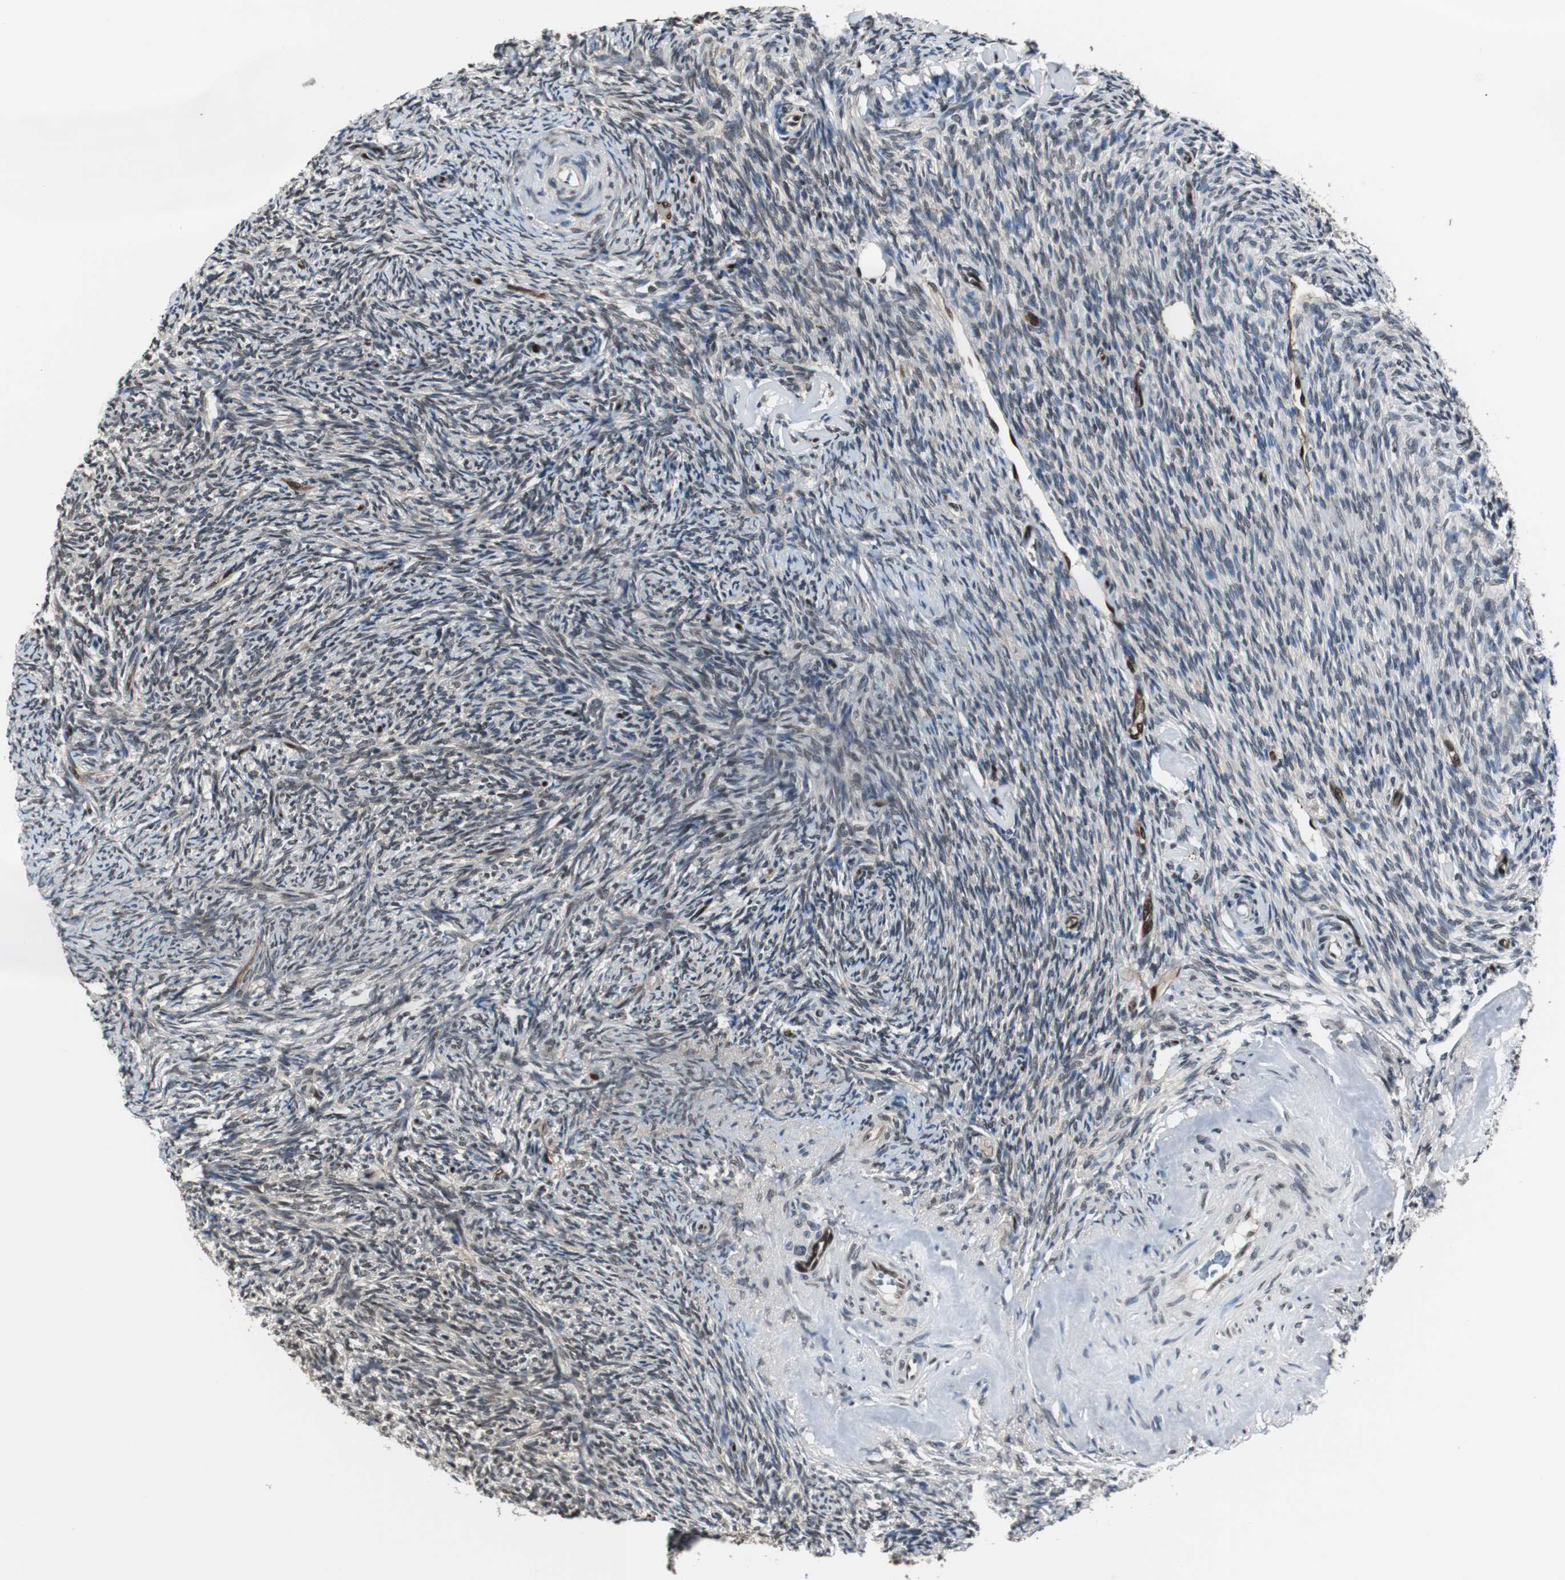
{"staining": {"intensity": "negative", "quantity": "none", "location": "none"}, "tissue": "ovary", "cell_type": "Ovarian stroma cells", "image_type": "normal", "snomed": [{"axis": "morphology", "description": "Normal tissue, NOS"}, {"axis": "topography", "description": "Ovary"}], "caption": "Immunohistochemistry micrograph of benign ovary: human ovary stained with DAB reveals no significant protein staining in ovarian stroma cells. (DAB (3,3'-diaminobenzidine) IHC with hematoxylin counter stain).", "gene": "SMAD1", "patient": {"sex": "female", "age": 60}}